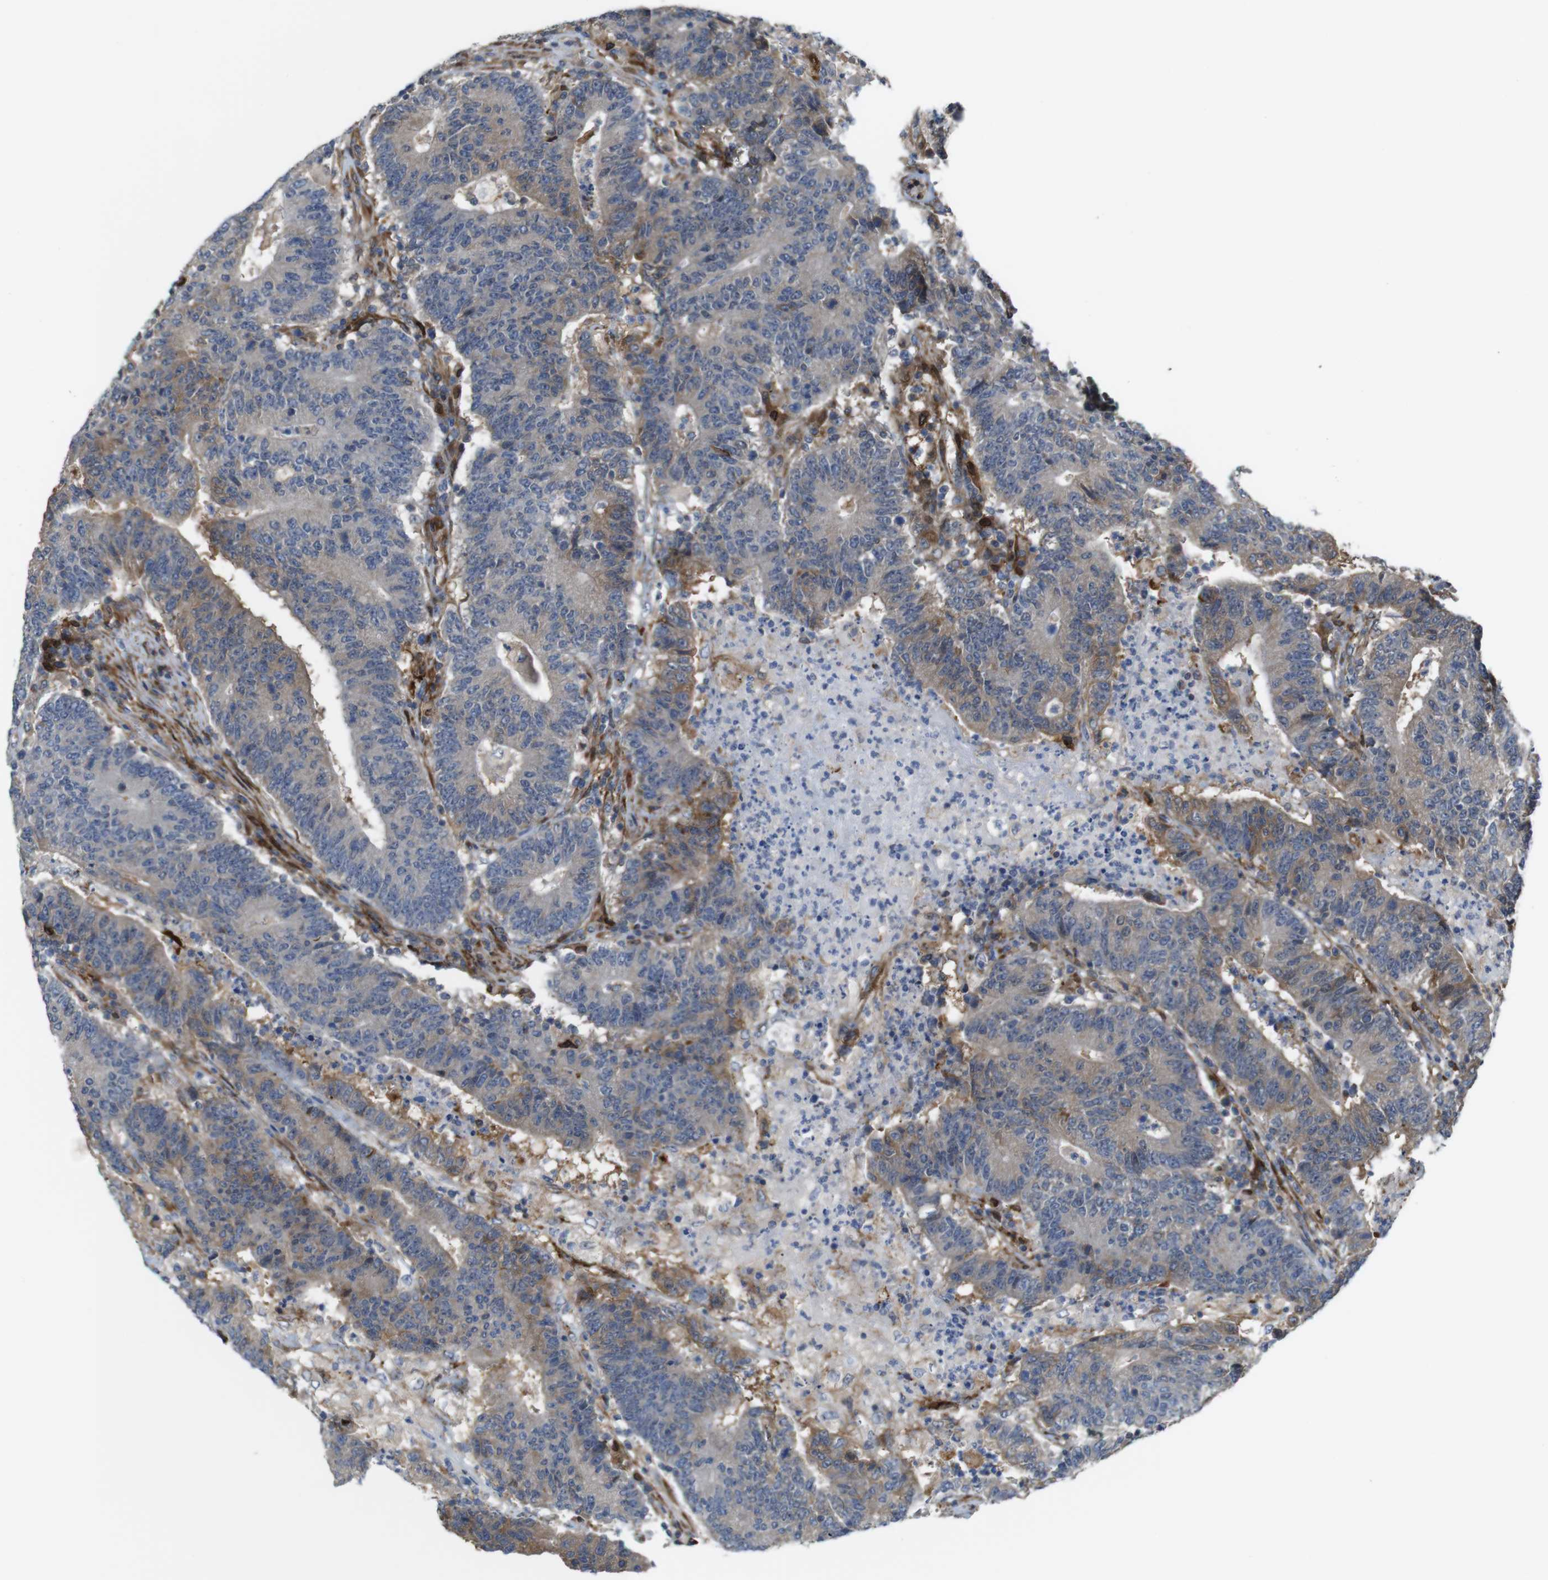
{"staining": {"intensity": "weak", "quantity": "<25%", "location": "cytoplasmic/membranous"}, "tissue": "colorectal cancer", "cell_type": "Tumor cells", "image_type": "cancer", "snomed": [{"axis": "morphology", "description": "Normal tissue, NOS"}, {"axis": "morphology", "description": "Adenocarcinoma, NOS"}, {"axis": "topography", "description": "Colon"}], "caption": "Immunohistochemistry photomicrograph of colorectal cancer (adenocarcinoma) stained for a protein (brown), which reveals no expression in tumor cells. (Stains: DAB IHC with hematoxylin counter stain, Microscopy: brightfield microscopy at high magnification).", "gene": "PCOLCE2", "patient": {"sex": "female", "age": 75}}